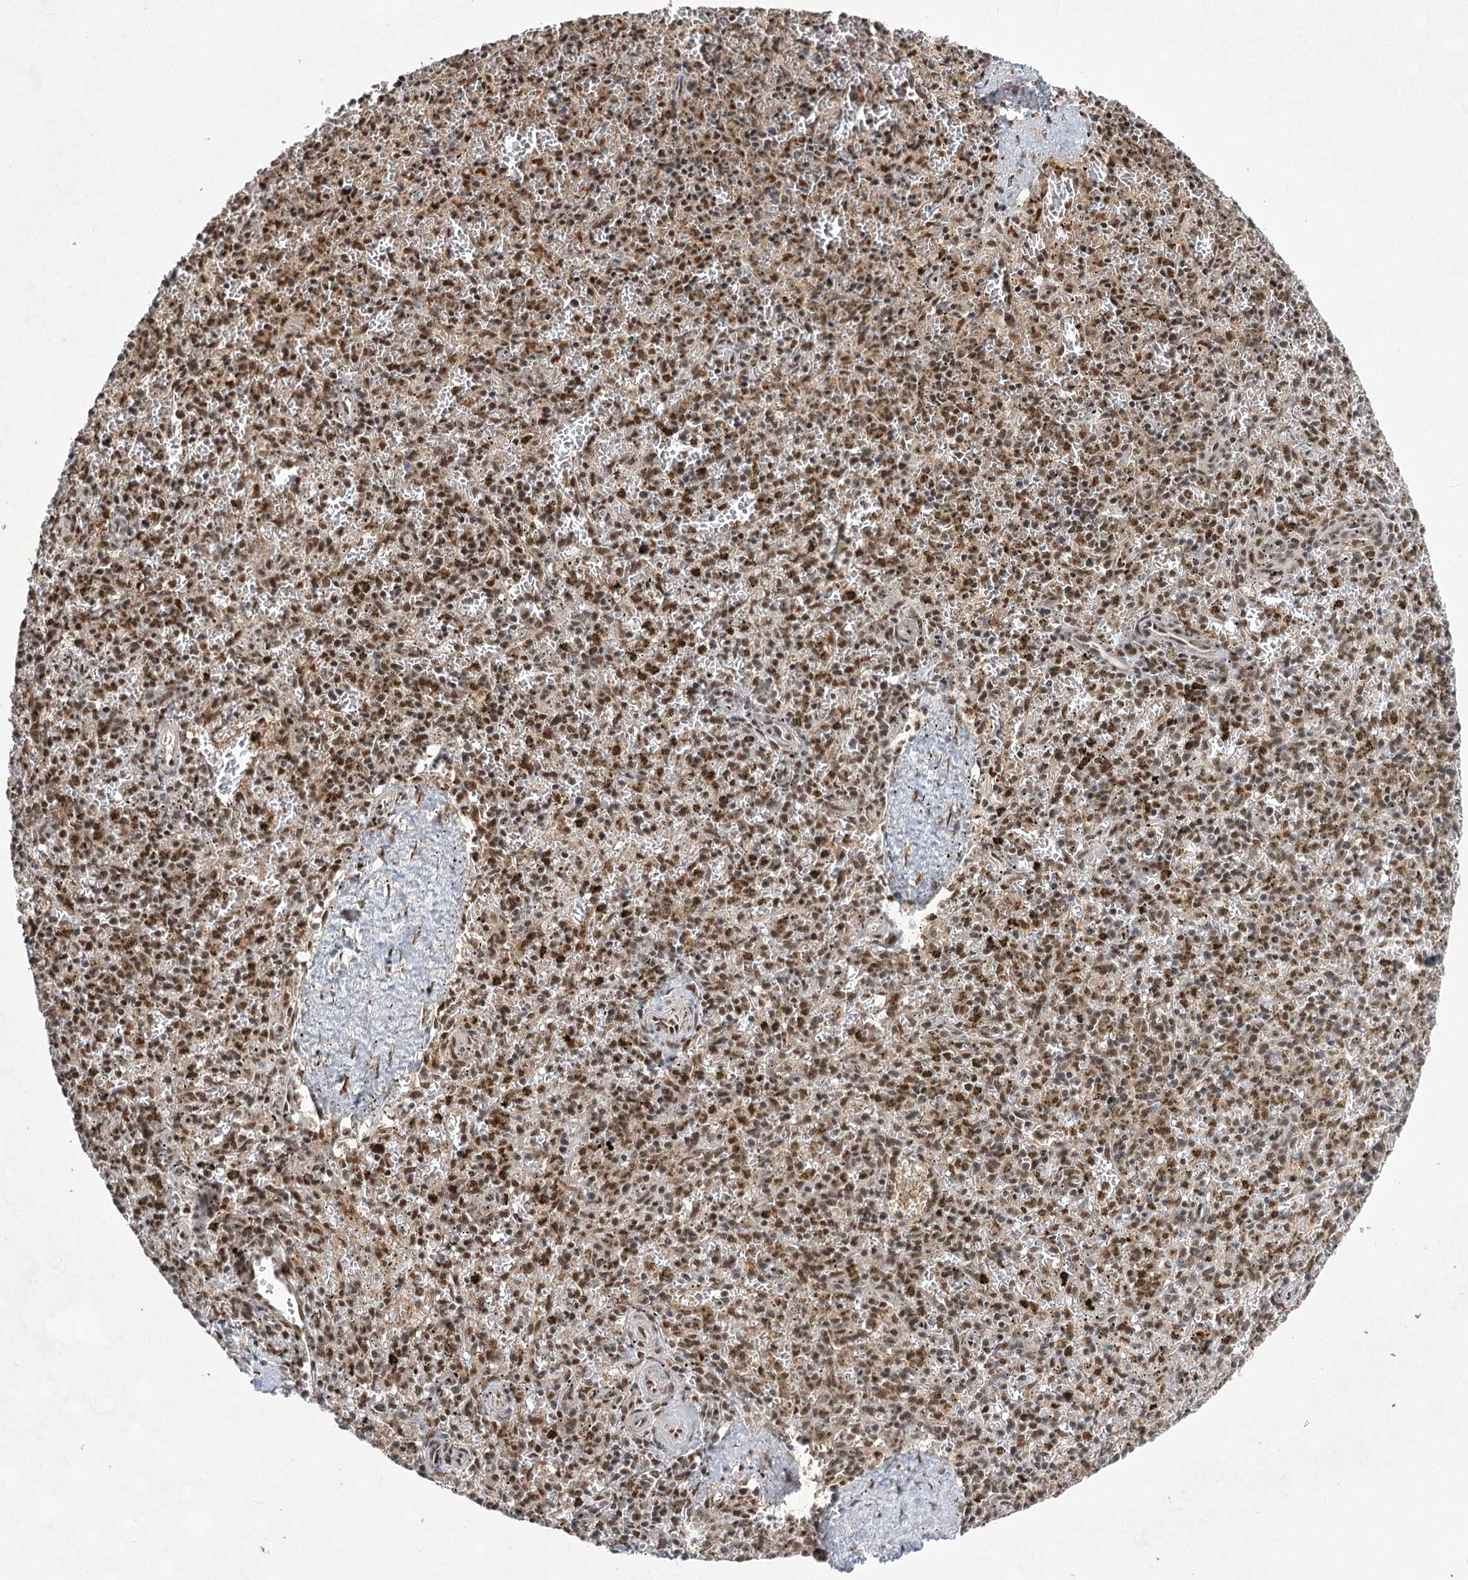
{"staining": {"intensity": "moderate", "quantity": "25%-75%", "location": "nuclear"}, "tissue": "spleen", "cell_type": "Cells in red pulp", "image_type": "normal", "snomed": [{"axis": "morphology", "description": "Normal tissue, NOS"}, {"axis": "topography", "description": "Spleen"}], "caption": "IHC staining of normal spleen, which shows medium levels of moderate nuclear expression in about 25%-75% of cells in red pulp indicating moderate nuclear protein positivity. The staining was performed using DAB (brown) for protein detection and nuclei were counterstained in hematoxylin (blue).", "gene": "ZCCHC8", "patient": {"sex": "male", "age": 72}}